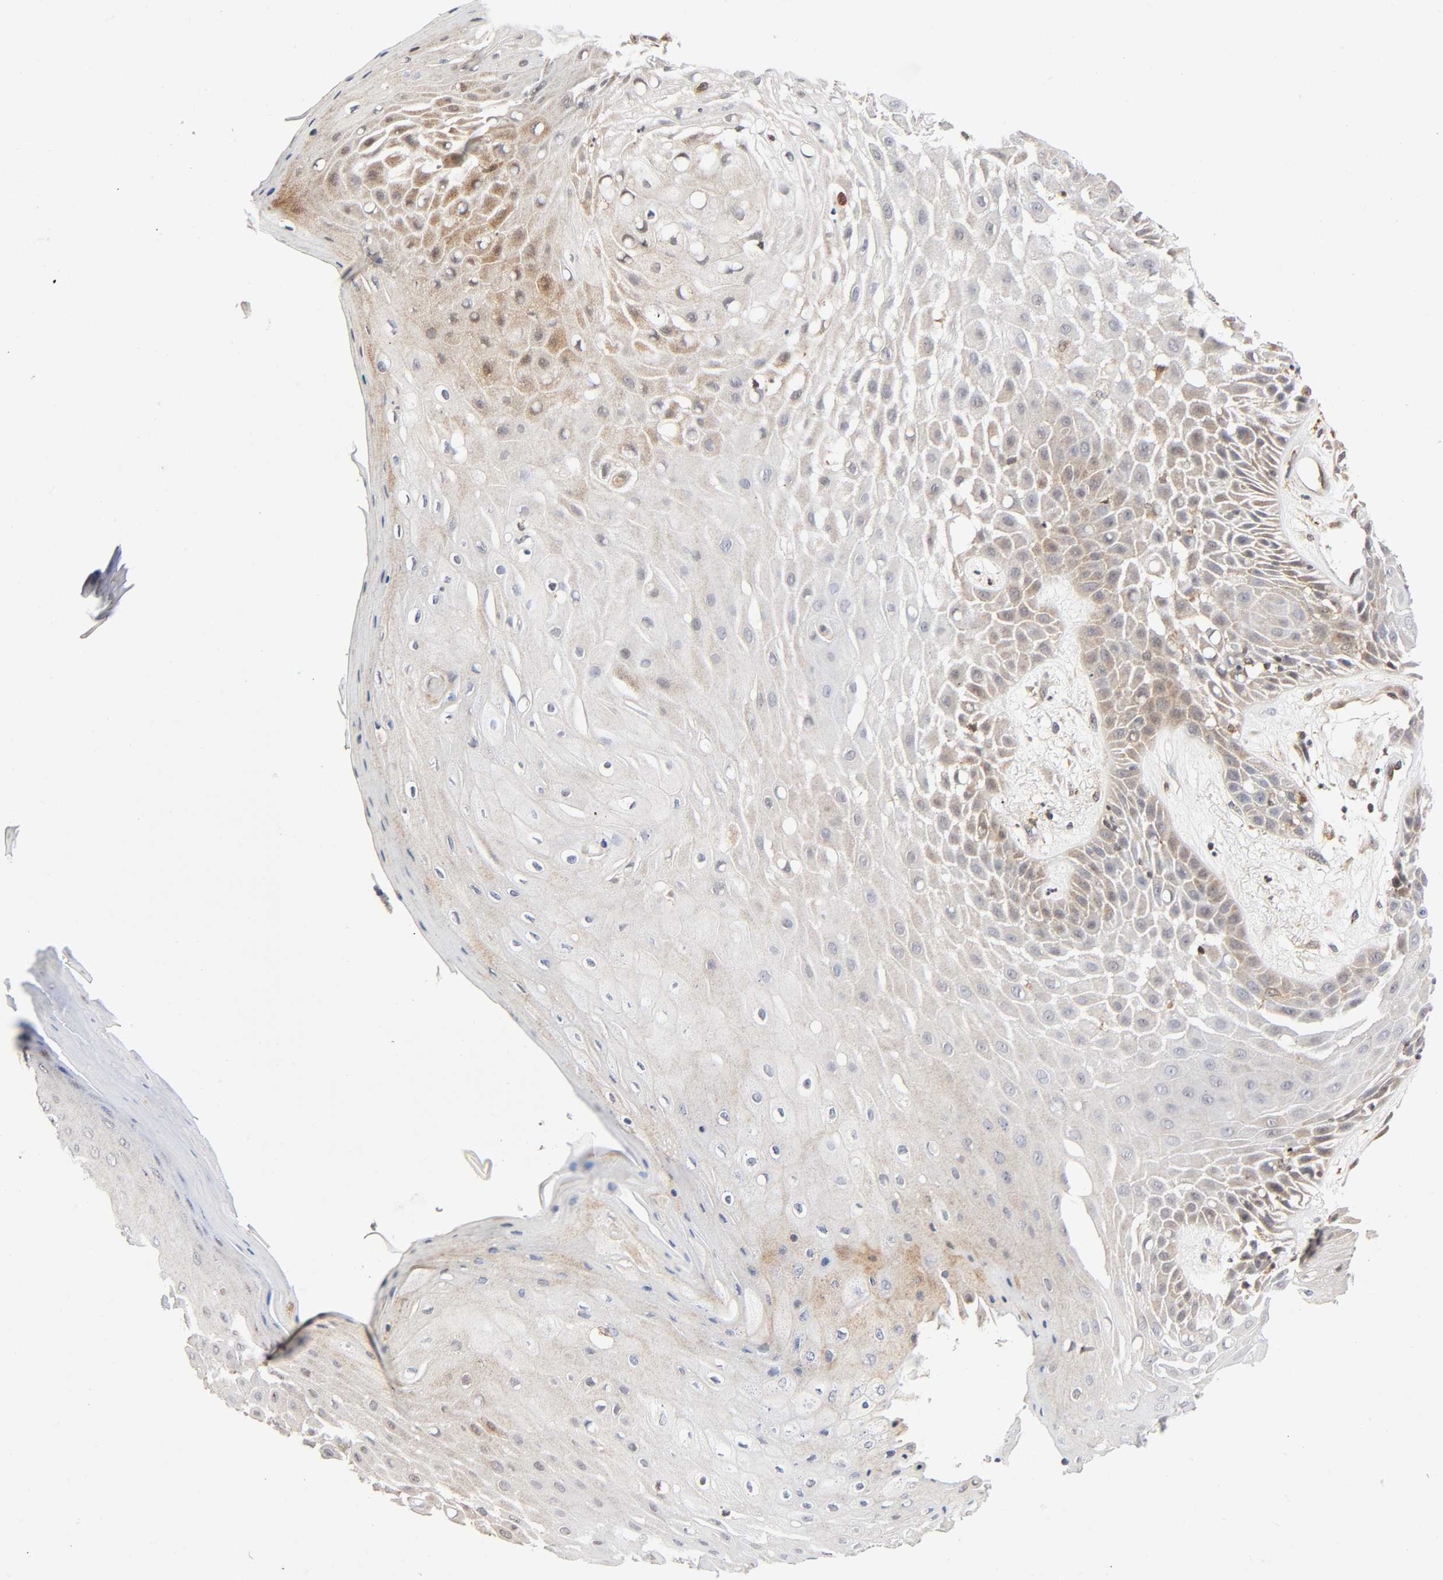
{"staining": {"intensity": "weak", "quantity": "25%-75%", "location": "cytoplasmic/membranous"}, "tissue": "skin cancer", "cell_type": "Tumor cells", "image_type": "cancer", "snomed": [{"axis": "morphology", "description": "Squamous cell carcinoma, NOS"}, {"axis": "topography", "description": "Skin"}], "caption": "The photomicrograph reveals staining of skin cancer, revealing weak cytoplasmic/membranous protein positivity (brown color) within tumor cells.", "gene": "CASP9", "patient": {"sex": "male", "age": 65}}